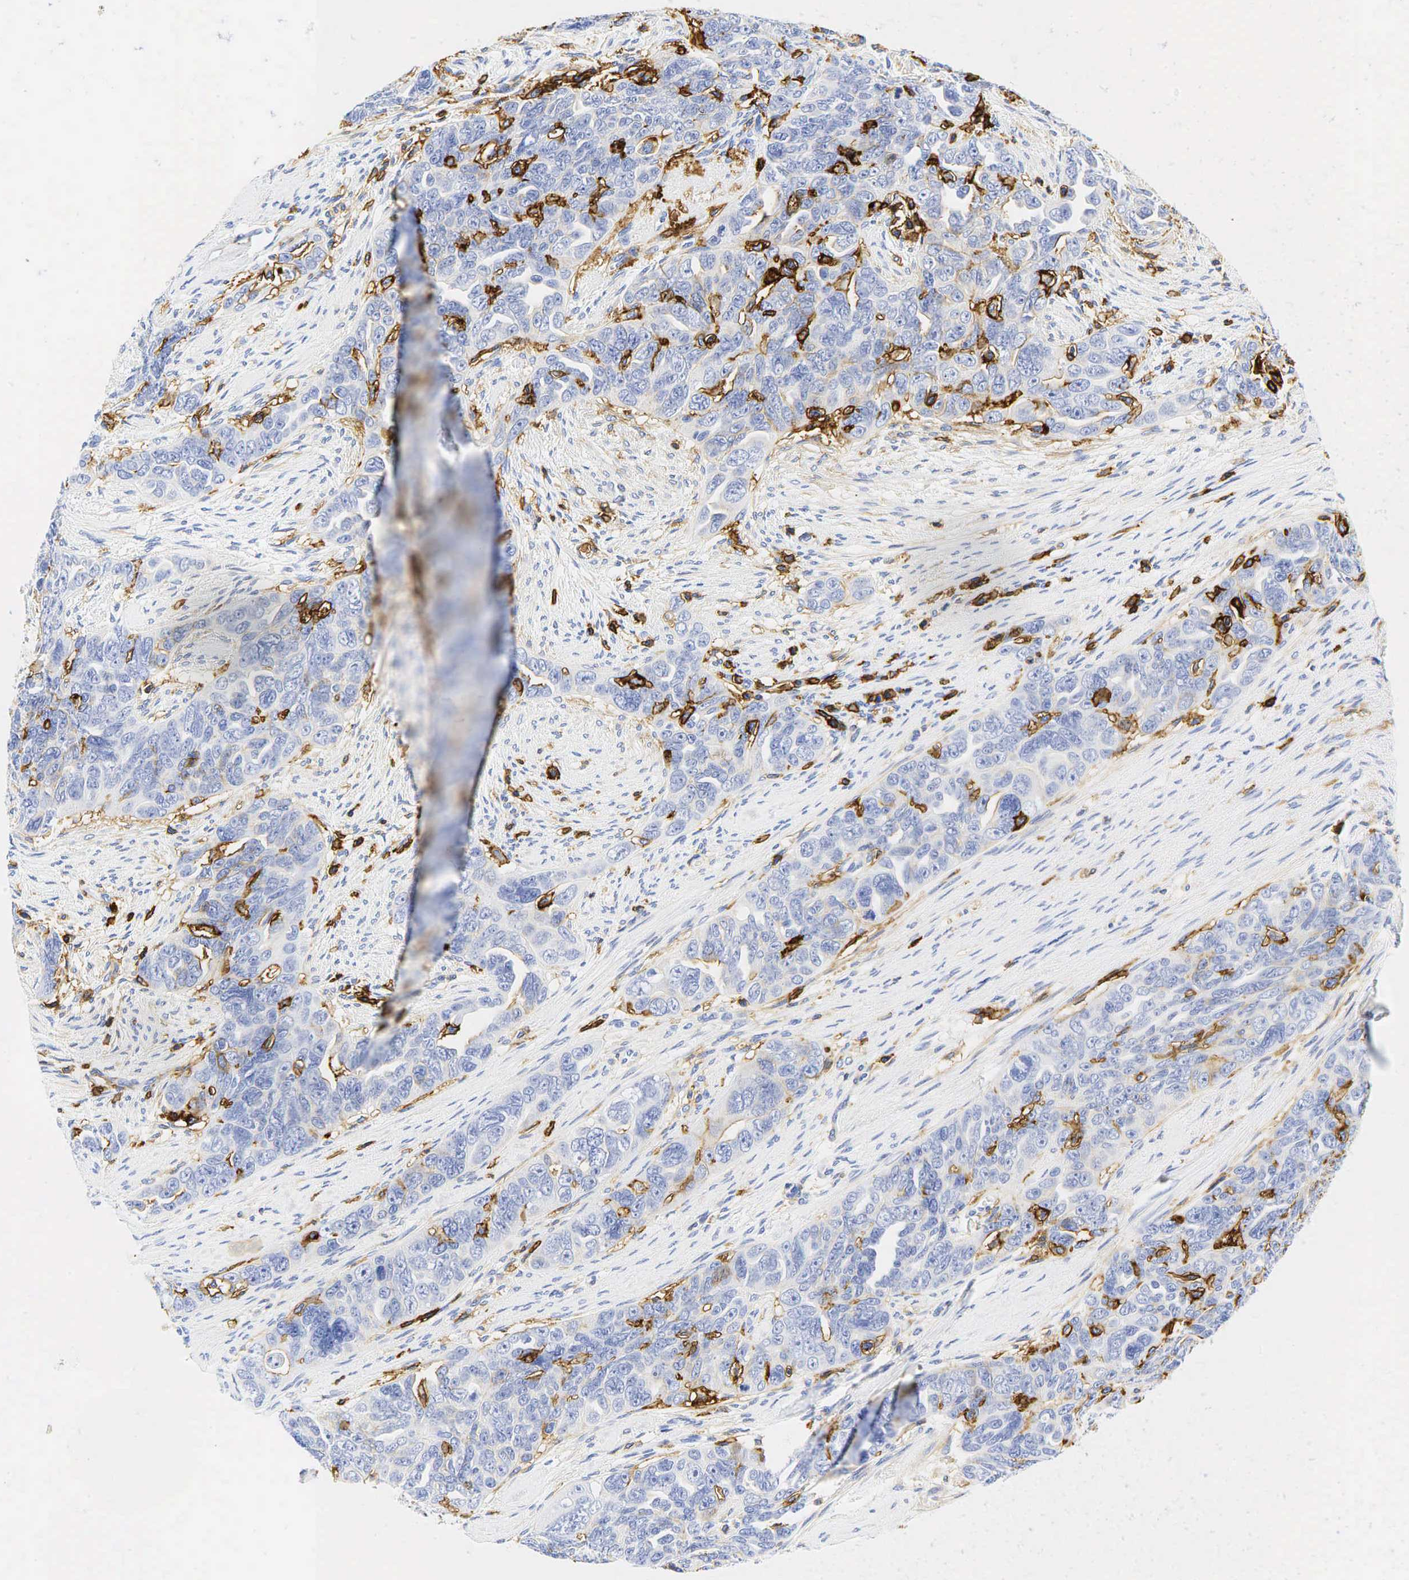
{"staining": {"intensity": "moderate", "quantity": "<25%", "location": "cytoplasmic/membranous"}, "tissue": "ovarian cancer", "cell_type": "Tumor cells", "image_type": "cancer", "snomed": [{"axis": "morphology", "description": "Cystadenocarcinoma, serous, NOS"}, {"axis": "topography", "description": "Ovary"}], "caption": "Protein staining demonstrates moderate cytoplasmic/membranous expression in approximately <25% of tumor cells in ovarian cancer.", "gene": "CD44", "patient": {"sex": "female", "age": 63}}